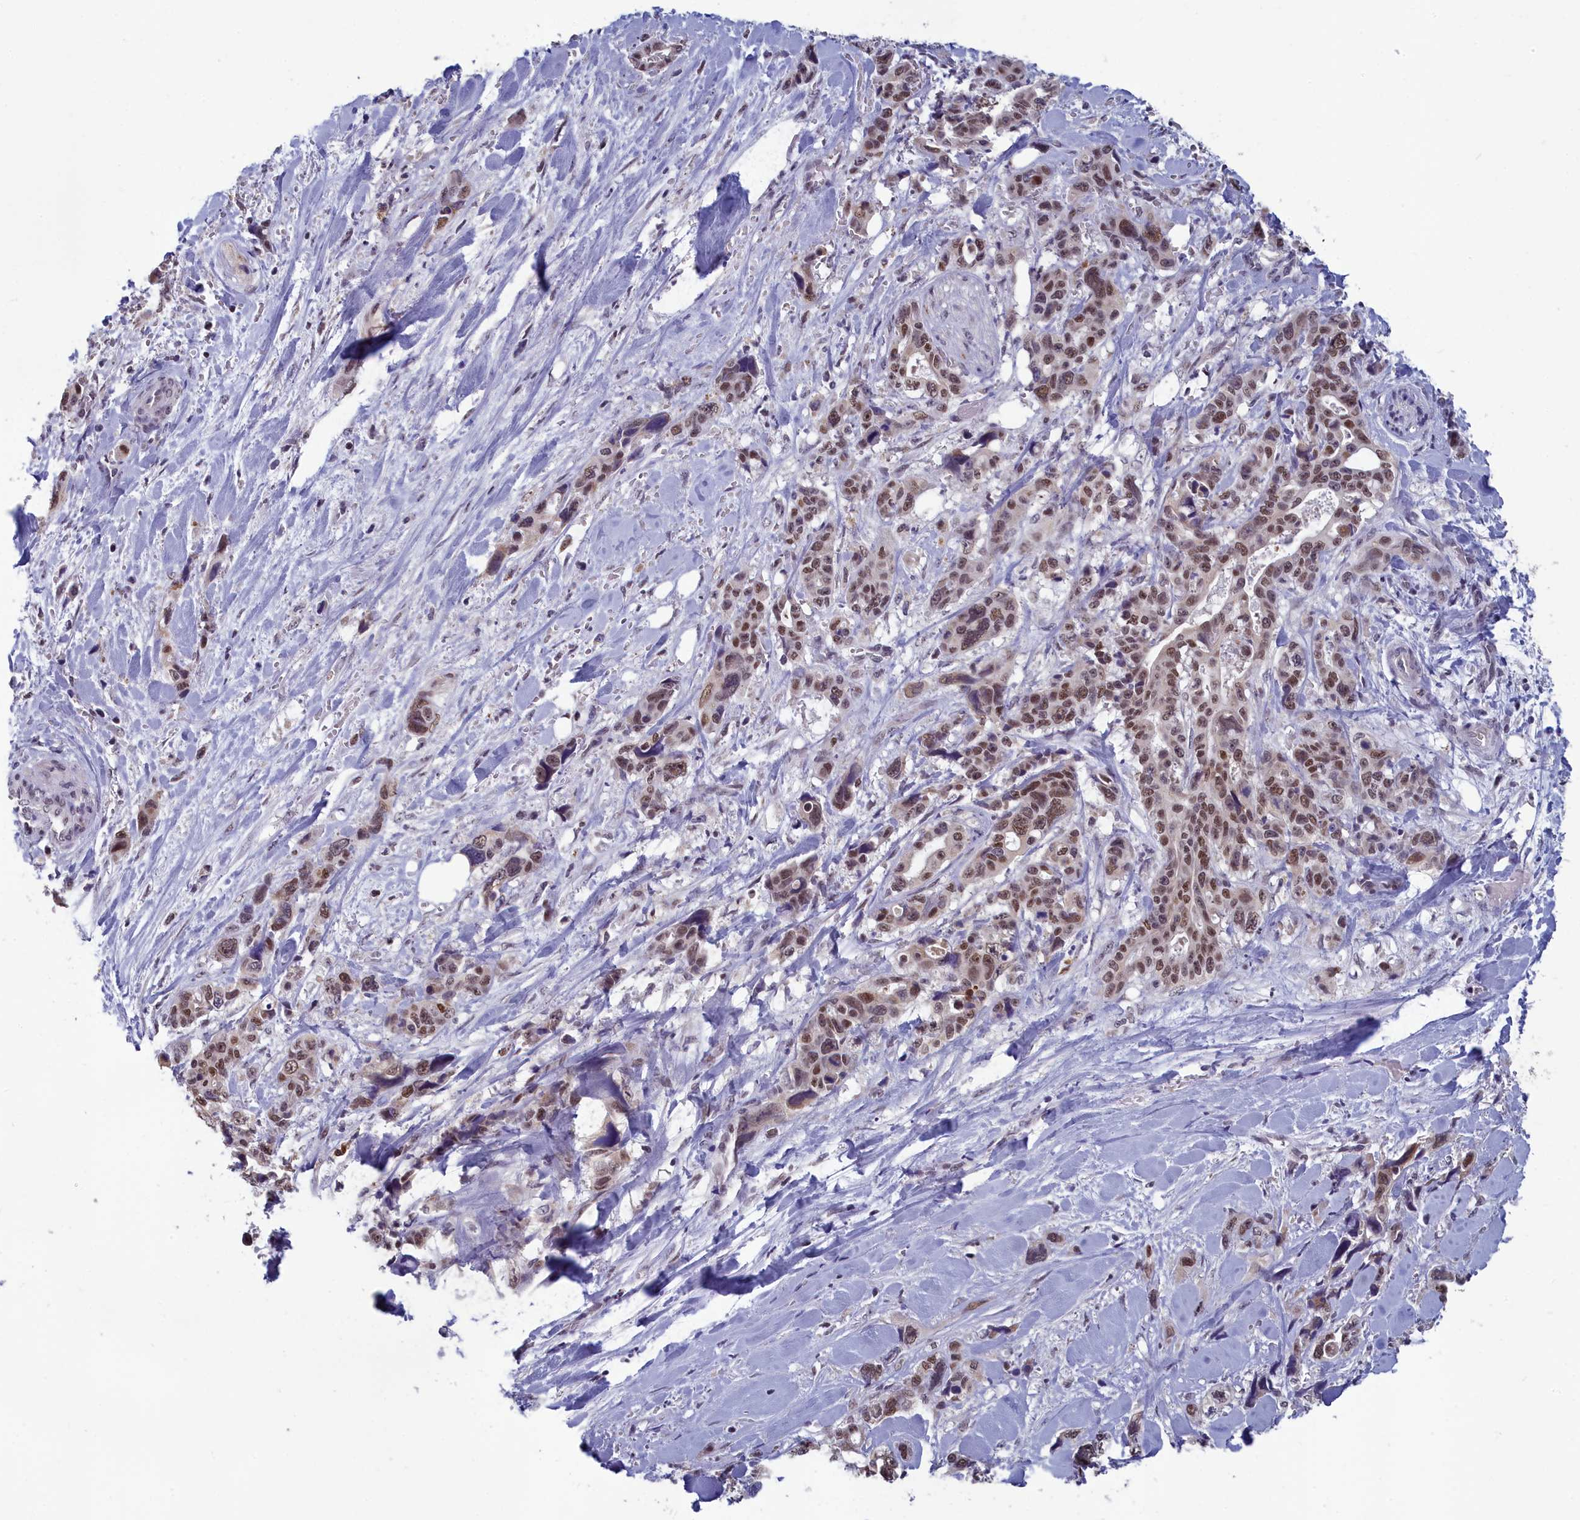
{"staining": {"intensity": "moderate", "quantity": ">75%", "location": "nuclear"}, "tissue": "pancreatic cancer", "cell_type": "Tumor cells", "image_type": "cancer", "snomed": [{"axis": "morphology", "description": "Adenocarcinoma, NOS"}, {"axis": "topography", "description": "Pancreas"}], "caption": "A brown stain shows moderate nuclear staining of a protein in human pancreatic cancer tumor cells.", "gene": "MT-CO3", "patient": {"sex": "male", "age": 46}}